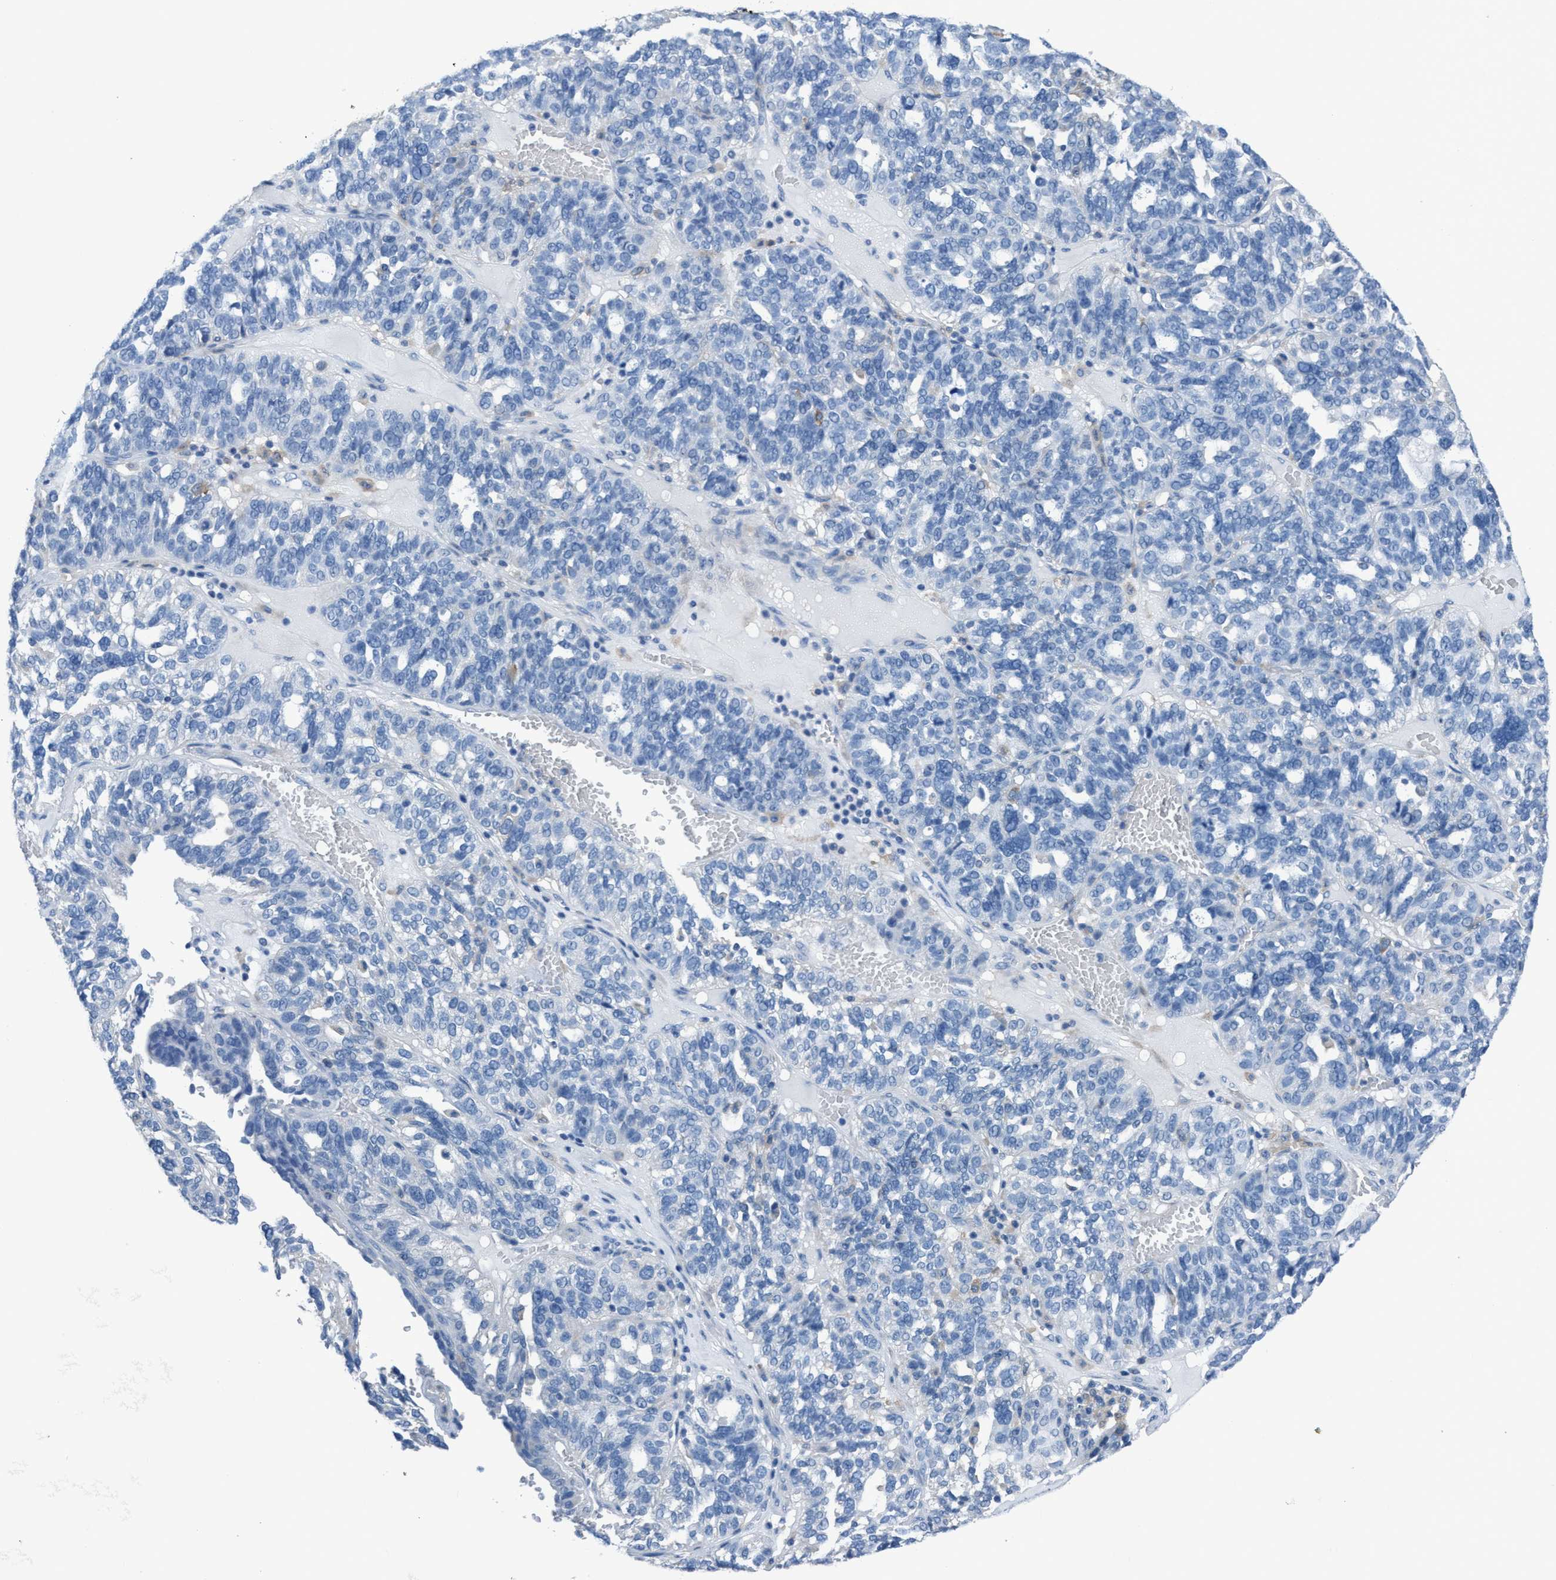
{"staining": {"intensity": "negative", "quantity": "none", "location": "none"}, "tissue": "ovarian cancer", "cell_type": "Tumor cells", "image_type": "cancer", "snomed": [{"axis": "morphology", "description": "Cystadenocarcinoma, serous, NOS"}, {"axis": "topography", "description": "Ovary"}], "caption": "This is an immunohistochemistry (IHC) histopathology image of ovarian cancer. There is no expression in tumor cells.", "gene": "DNAI1", "patient": {"sex": "female", "age": 59}}